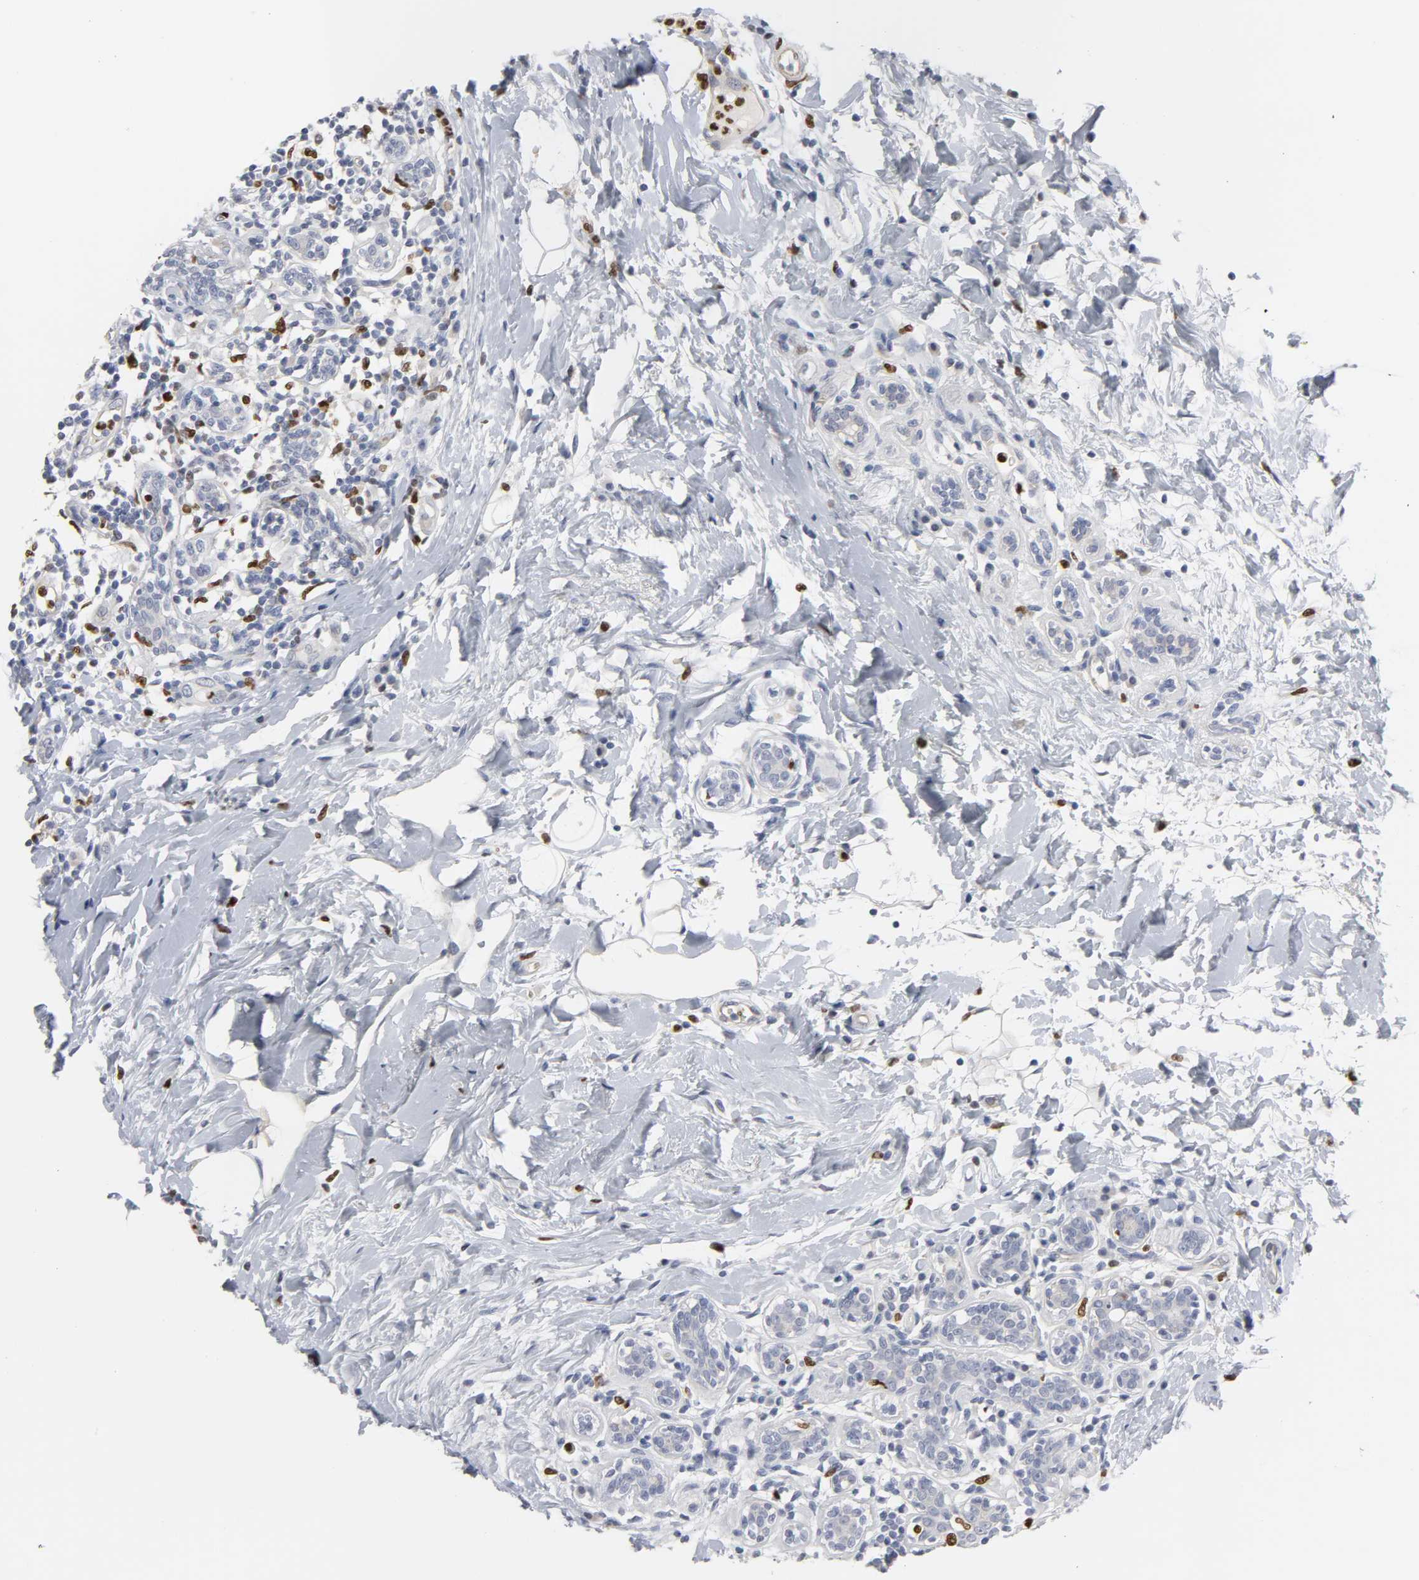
{"staining": {"intensity": "negative", "quantity": "none", "location": "none"}, "tissue": "breast cancer", "cell_type": "Tumor cells", "image_type": "cancer", "snomed": [{"axis": "morphology", "description": "Normal tissue, NOS"}, {"axis": "morphology", "description": "Lobular carcinoma"}, {"axis": "topography", "description": "Breast"}], "caption": "DAB immunohistochemical staining of human breast lobular carcinoma reveals no significant staining in tumor cells.", "gene": "SPI1", "patient": {"sex": "female", "age": 47}}